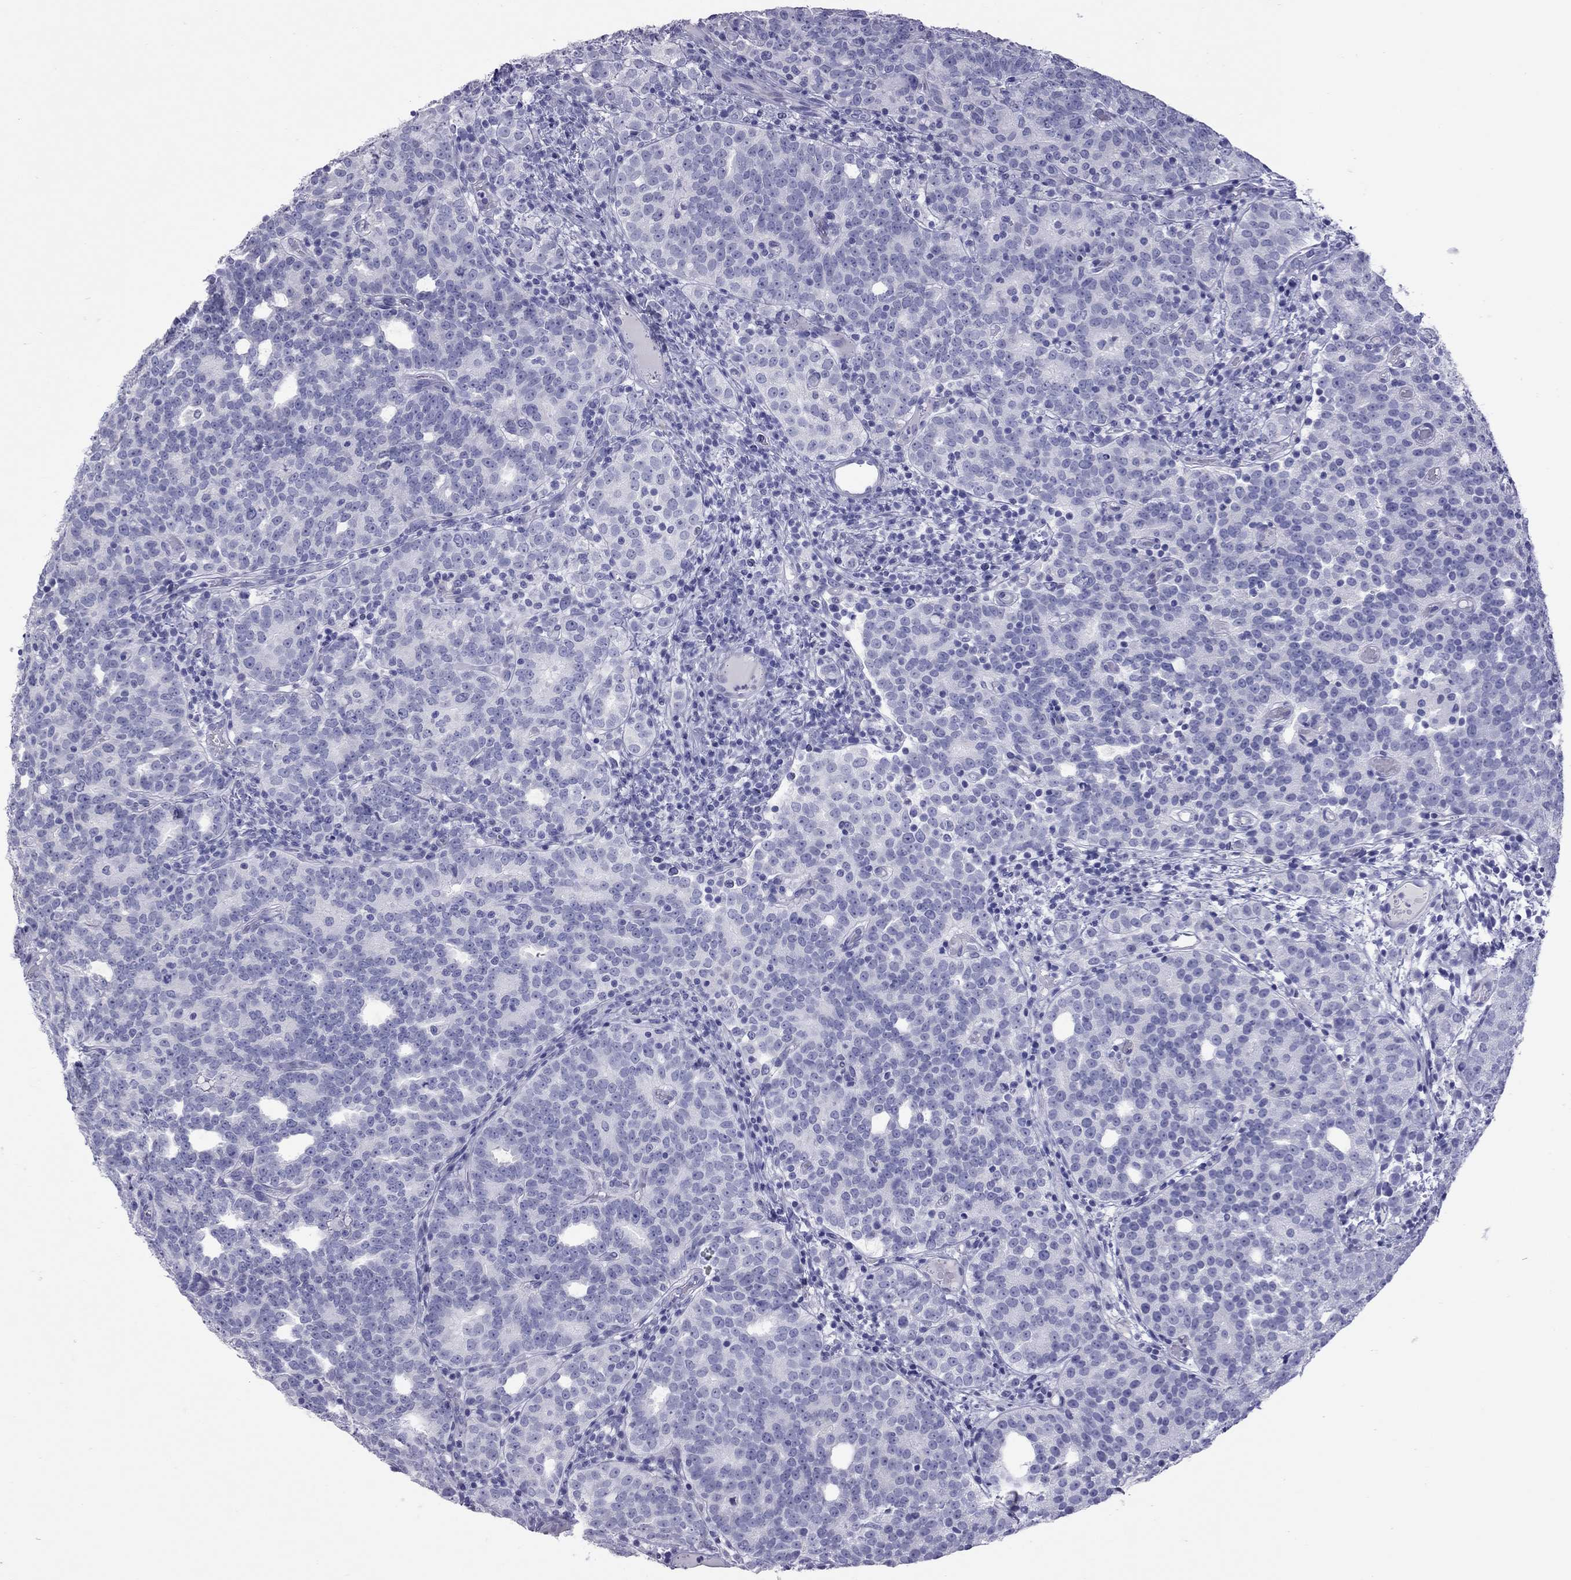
{"staining": {"intensity": "negative", "quantity": "none", "location": "none"}, "tissue": "prostate cancer", "cell_type": "Tumor cells", "image_type": "cancer", "snomed": [{"axis": "morphology", "description": "Adenocarcinoma, High grade"}, {"axis": "topography", "description": "Prostate"}], "caption": "An immunohistochemistry image of prostate cancer (adenocarcinoma (high-grade)) is shown. There is no staining in tumor cells of prostate cancer (adenocarcinoma (high-grade)).", "gene": "STAG3", "patient": {"sex": "male", "age": 53}}